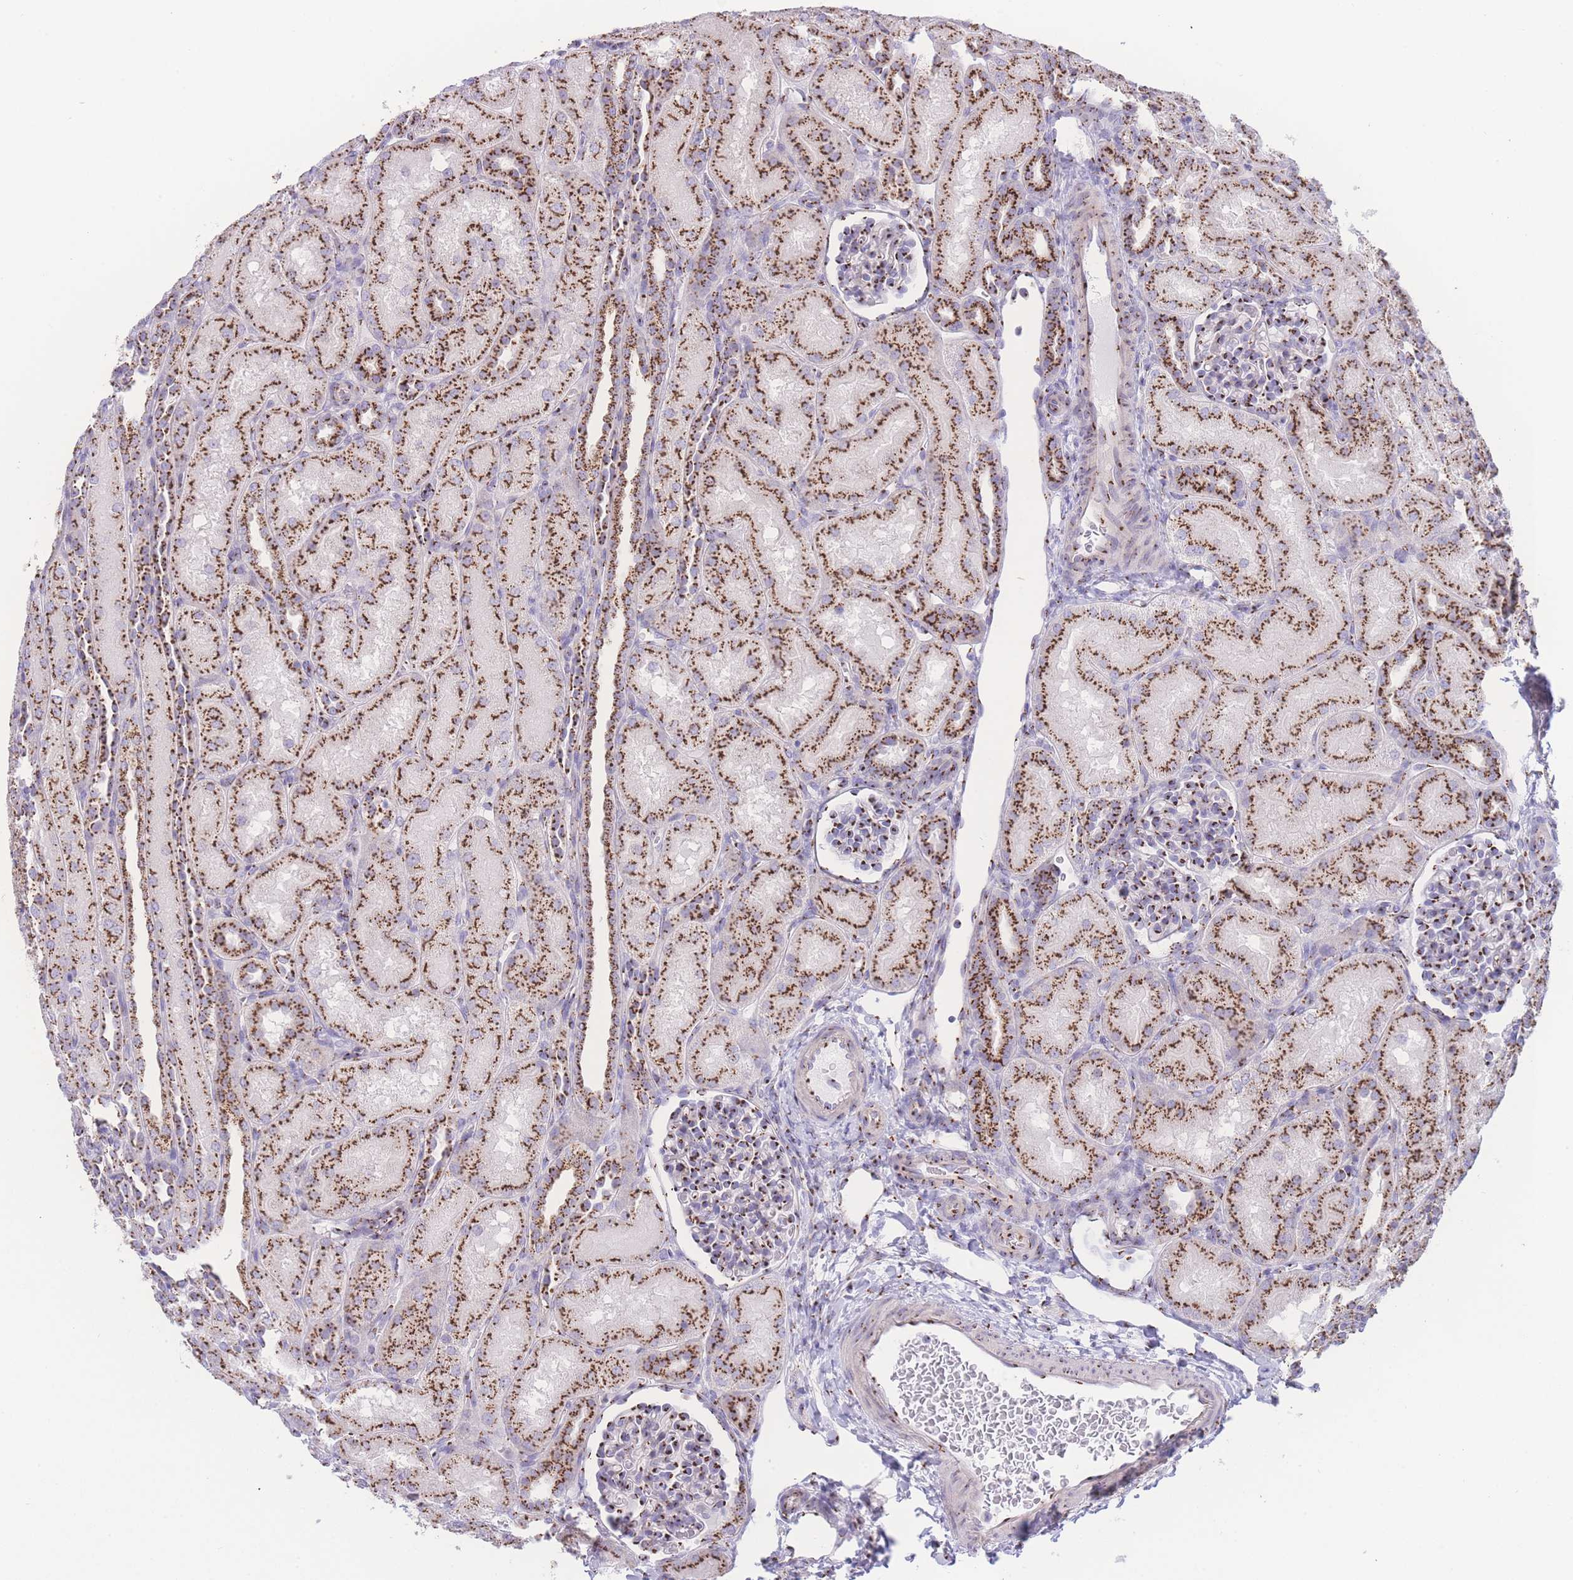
{"staining": {"intensity": "strong", "quantity": ">75%", "location": "cytoplasmic/membranous"}, "tissue": "kidney", "cell_type": "Cells in glomeruli", "image_type": "normal", "snomed": [{"axis": "morphology", "description": "Normal tissue, NOS"}, {"axis": "topography", "description": "Kidney"}], "caption": "Immunohistochemistry image of unremarkable kidney stained for a protein (brown), which demonstrates high levels of strong cytoplasmic/membranous positivity in approximately >75% of cells in glomeruli.", "gene": "GOLM2", "patient": {"sex": "male", "age": 1}}